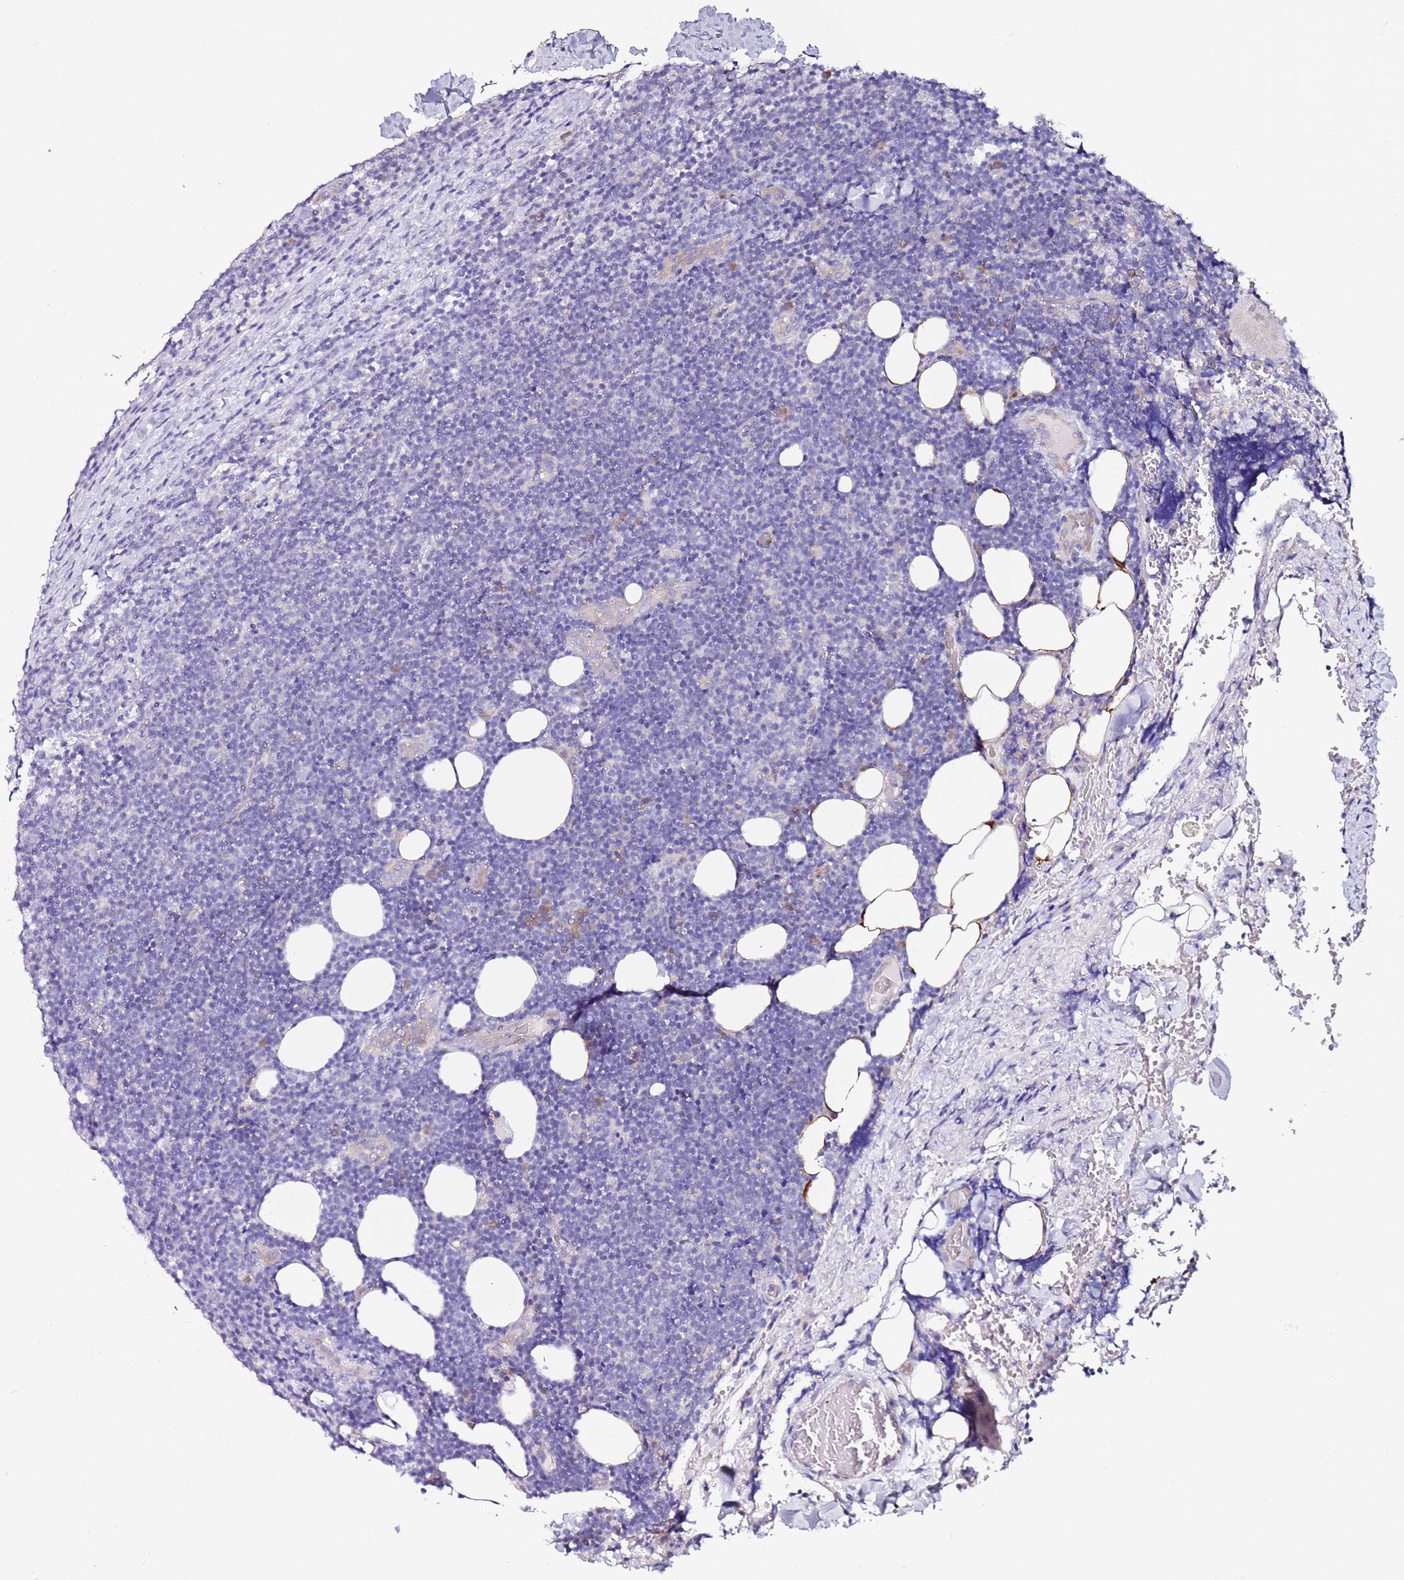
{"staining": {"intensity": "negative", "quantity": "none", "location": "none"}, "tissue": "lymphoma", "cell_type": "Tumor cells", "image_type": "cancer", "snomed": [{"axis": "morphology", "description": "Malignant lymphoma, non-Hodgkin's type, Low grade"}, {"axis": "topography", "description": "Lymph node"}], "caption": "Protein analysis of low-grade malignant lymphoma, non-Hodgkin's type shows no significant expression in tumor cells. The staining is performed using DAB brown chromogen with nuclei counter-stained in using hematoxylin.", "gene": "SRRM5", "patient": {"sex": "male", "age": 66}}